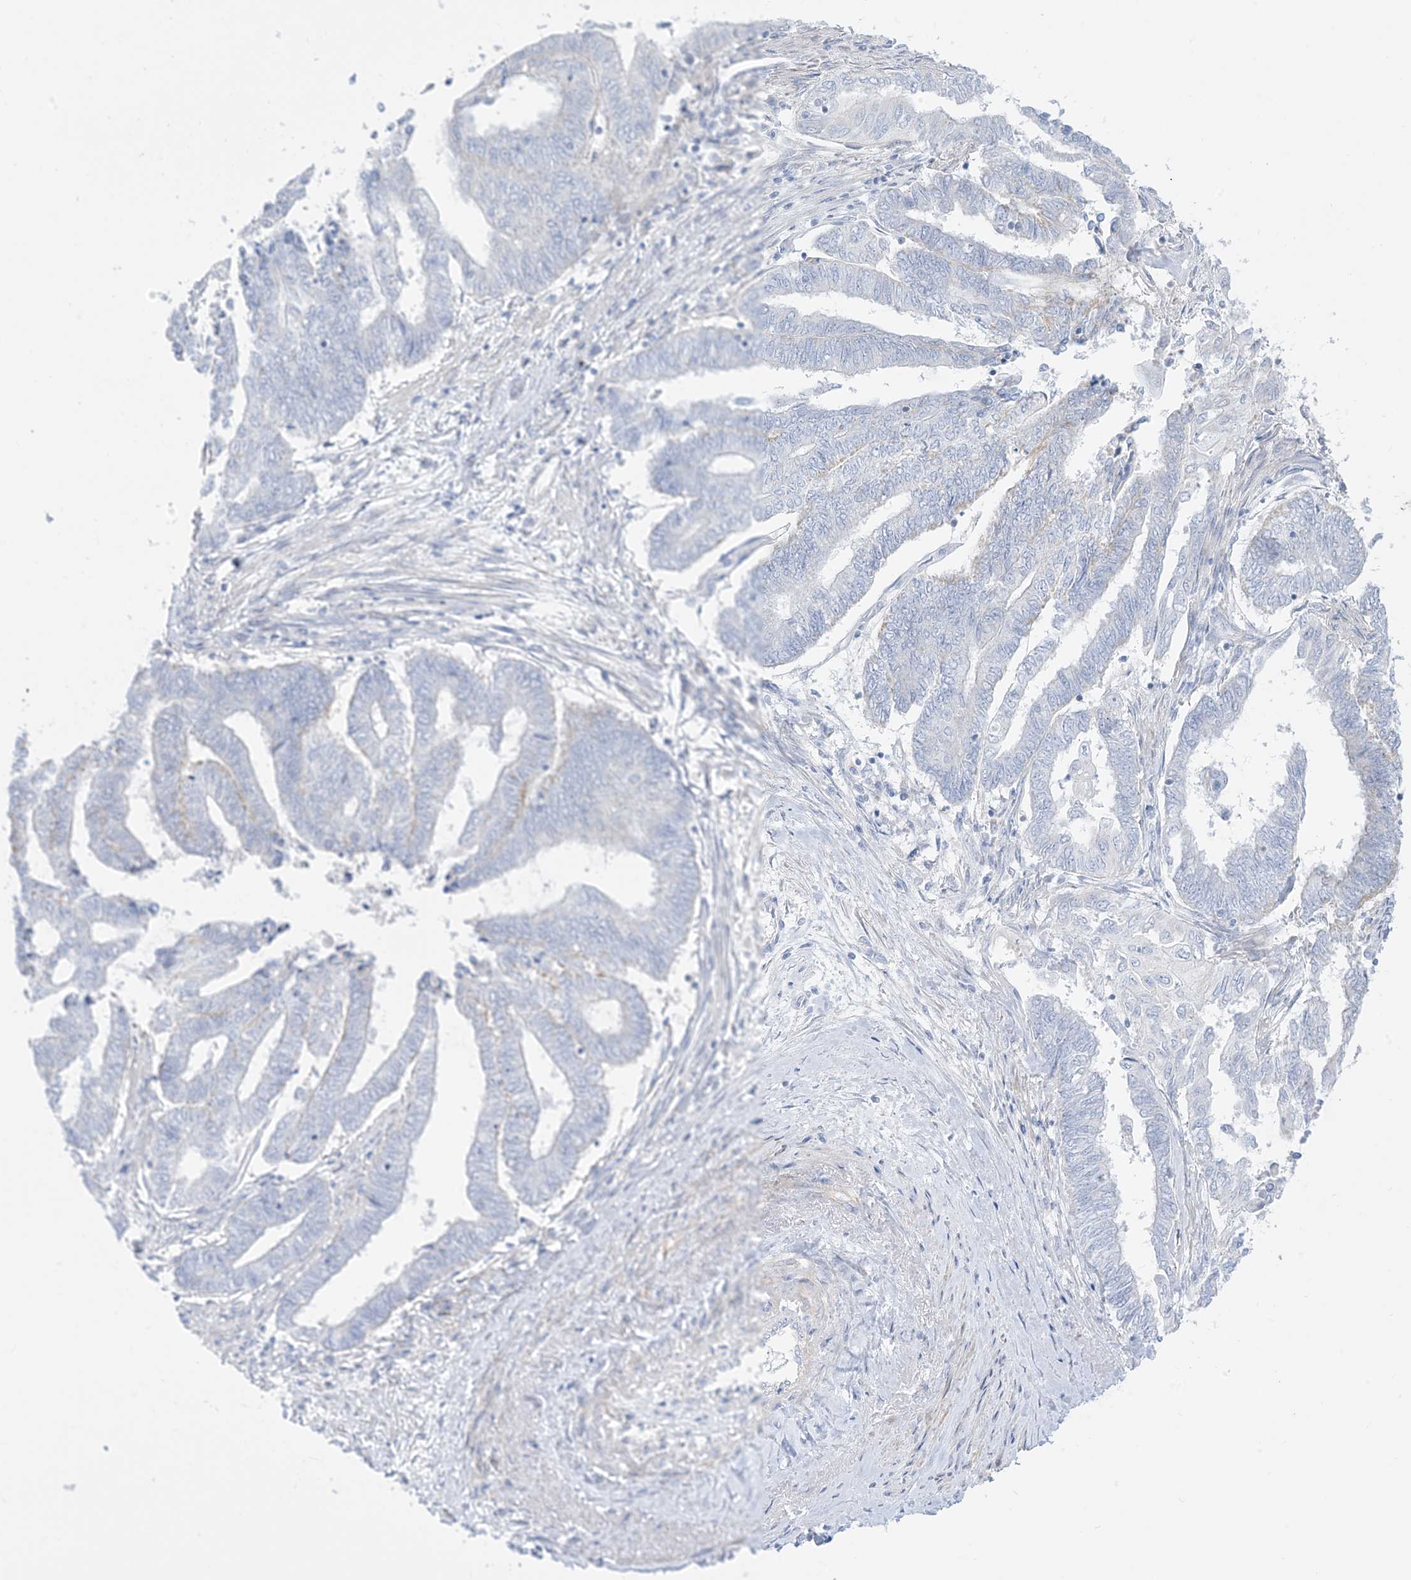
{"staining": {"intensity": "negative", "quantity": "none", "location": "none"}, "tissue": "endometrial cancer", "cell_type": "Tumor cells", "image_type": "cancer", "snomed": [{"axis": "morphology", "description": "Adenocarcinoma, NOS"}, {"axis": "topography", "description": "Uterus"}, {"axis": "topography", "description": "Endometrium"}], "caption": "An IHC image of endometrial adenocarcinoma is shown. There is no staining in tumor cells of endometrial adenocarcinoma. (DAB immunohistochemistry, high magnification).", "gene": "SLC26A3", "patient": {"sex": "female", "age": 70}}